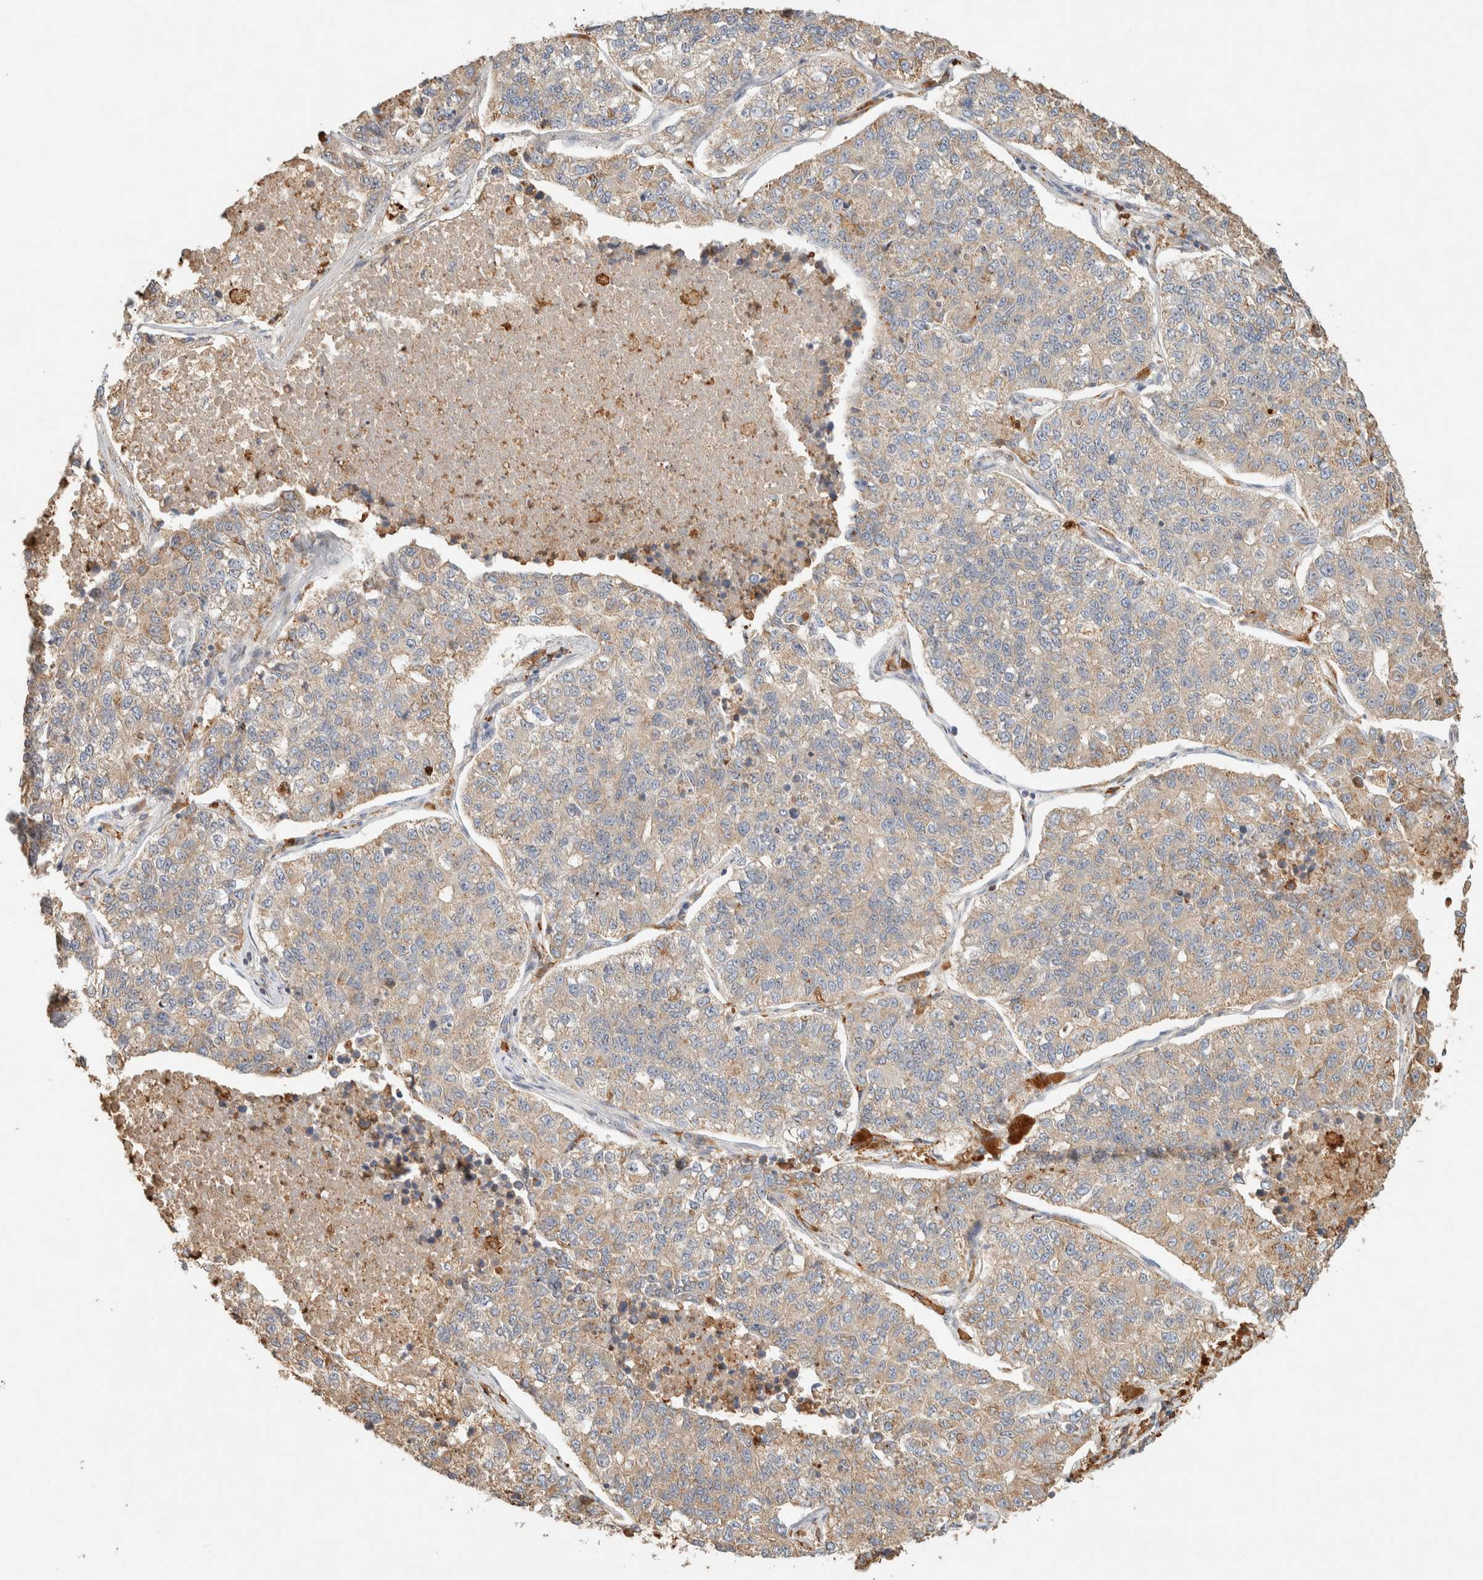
{"staining": {"intensity": "weak", "quantity": ">75%", "location": "cytoplasmic/membranous"}, "tissue": "lung cancer", "cell_type": "Tumor cells", "image_type": "cancer", "snomed": [{"axis": "morphology", "description": "Adenocarcinoma, NOS"}, {"axis": "topography", "description": "Lung"}], "caption": "This is a micrograph of immunohistochemistry staining of lung cancer, which shows weak positivity in the cytoplasmic/membranous of tumor cells.", "gene": "TTC3", "patient": {"sex": "male", "age": 49}}